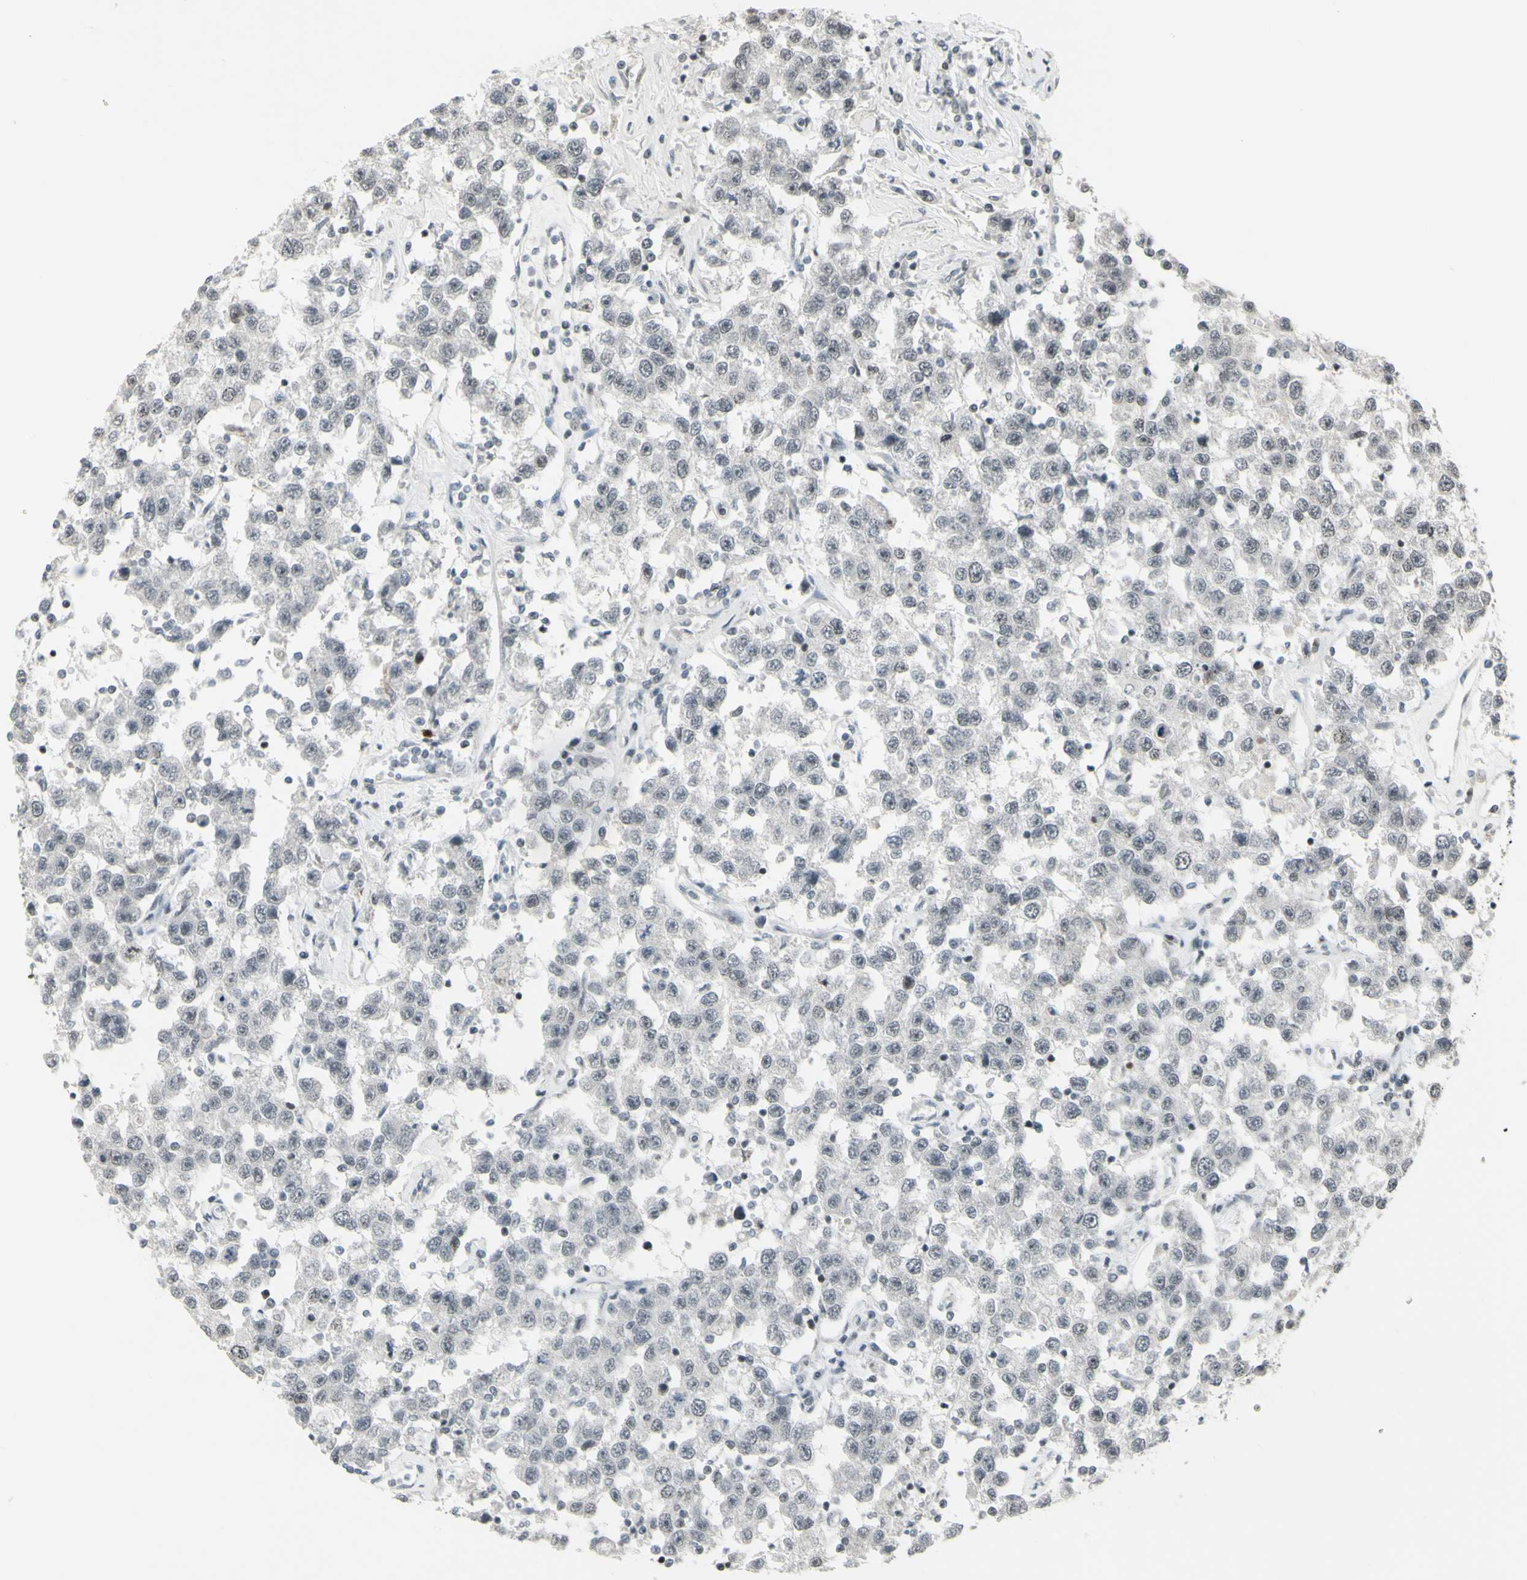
{"staining": {"intensity": "negative", "quantity": "none", "location": "none"}, "tissue": "testis cancer", "cell_type": "Tumor cells", "image_type": "cancer", "snomed": [{"axis": "morphology", "description": "Seminoma, NOS"}, {"axis": "topography", "description": "Testis"}], "caption": "DAB immunohistochemical staining of testis cancer reveals no significant expression in tumor cells.", "gene": "SUPT6H", "patient": {"sex": "male", "age": 41}}